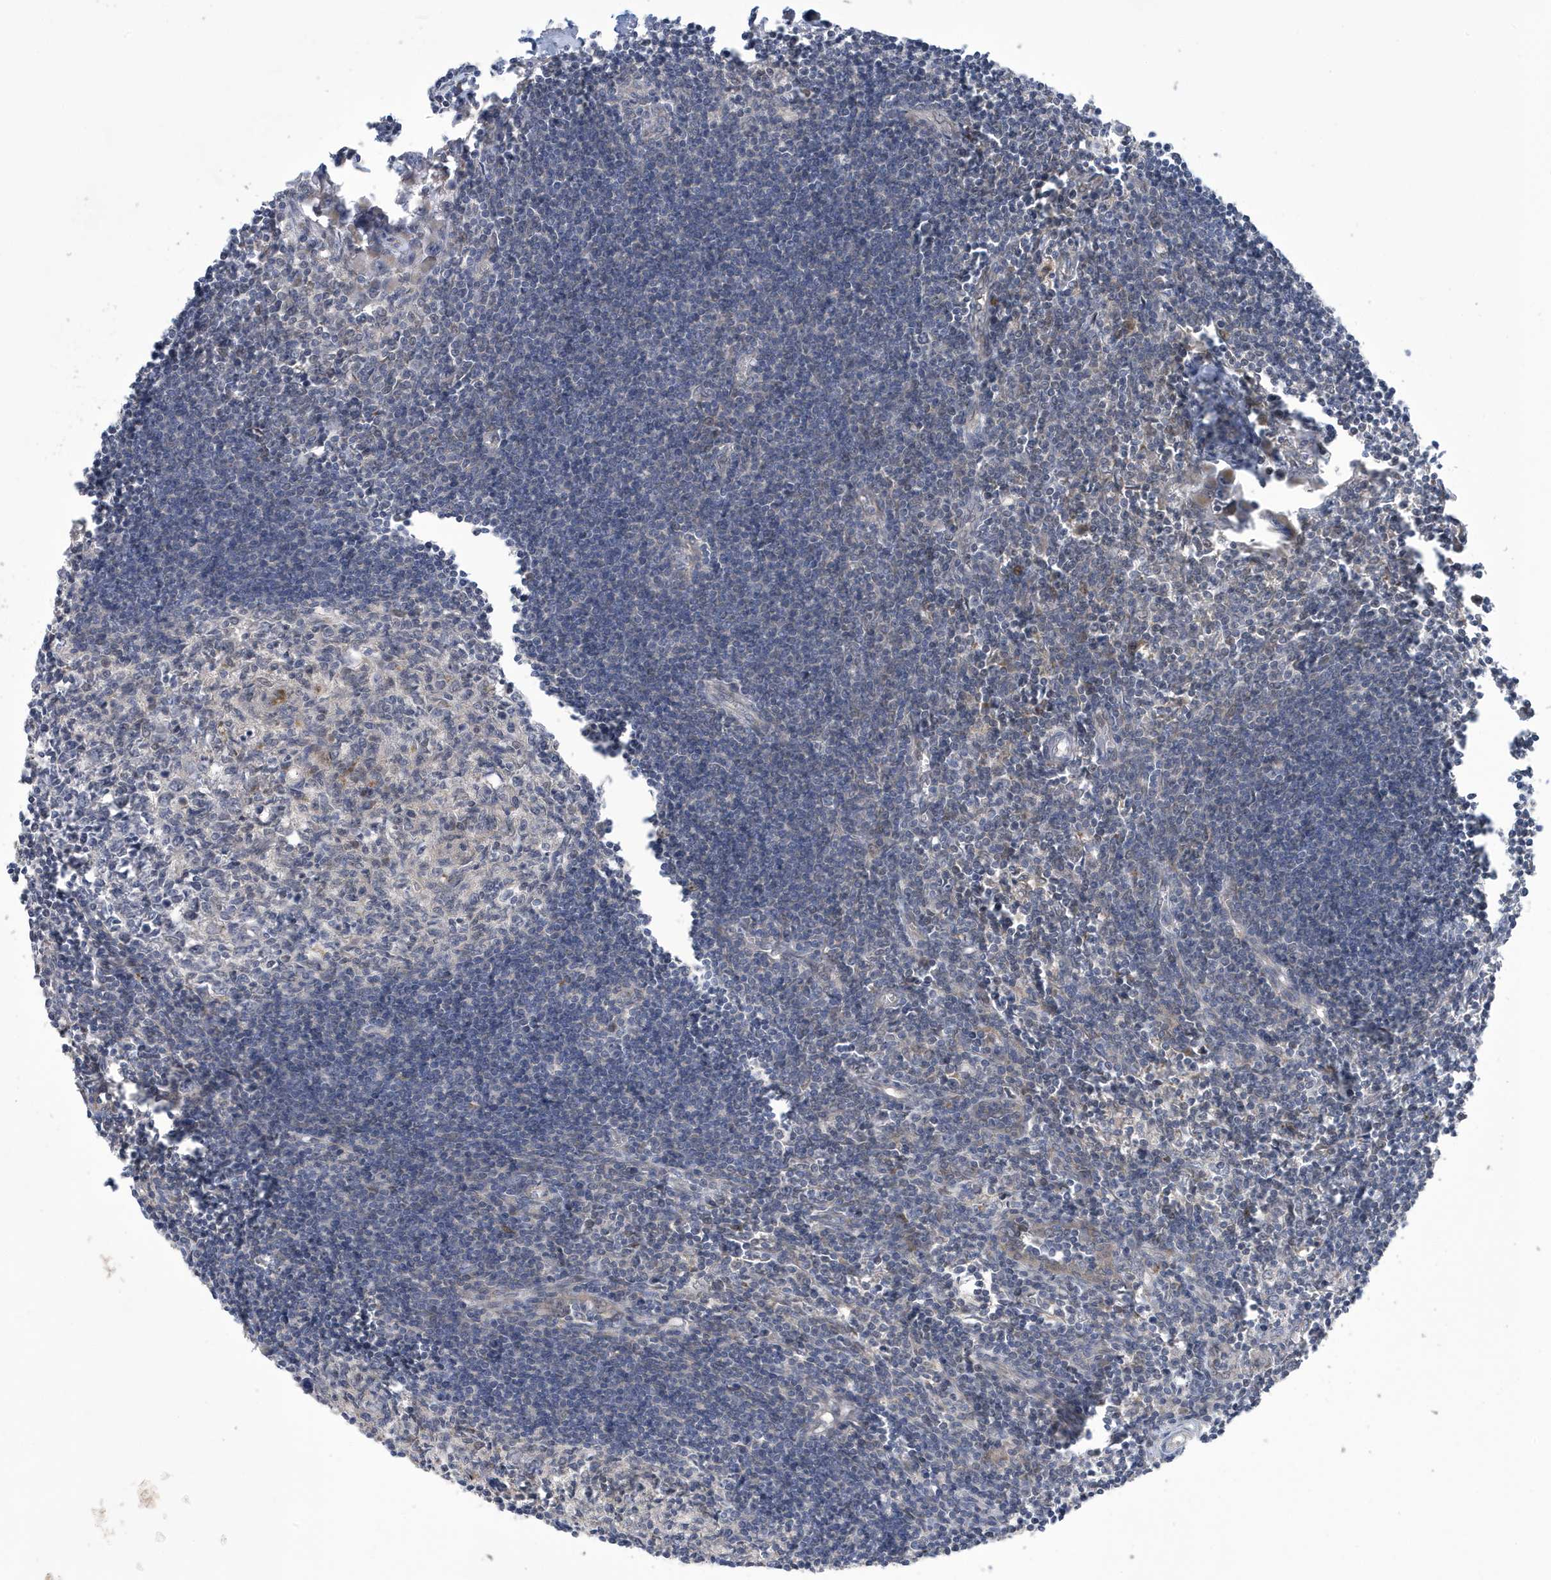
{"staining": {"intensity": "weak", "quantity": "25%-75%", "location": "cytoplasmic/membranous,nuclear"}, "tissue": "lymph node", "cell_type": "Germinal center cells", "image_type": "normal", "snomed": [{"axis": "morphology", "description": "Normal tissue, NOS"}, {"axis": "morphology", "description": "Malignant melanoma, Metastatic site"}, {"axis": "topography", "description": "Lymph node"}], "caption": "Immunohistochemistry (IHC) staining of benign lymph node, which displays low levels of weak cytoplasmic/membranous,nuclear staining in approximately 25%-75% of germinal center cells indicating weak cytoplasmic/membranous,nuclear protein positivity. The staining was performed using DAB (3,3'-diaminobenzidine) (brown) for protein detection and nuclei were counterstained in hematoxylin (blue).", "gene": "NCOA7", "patient": {"sex": "male", "age": 41}}